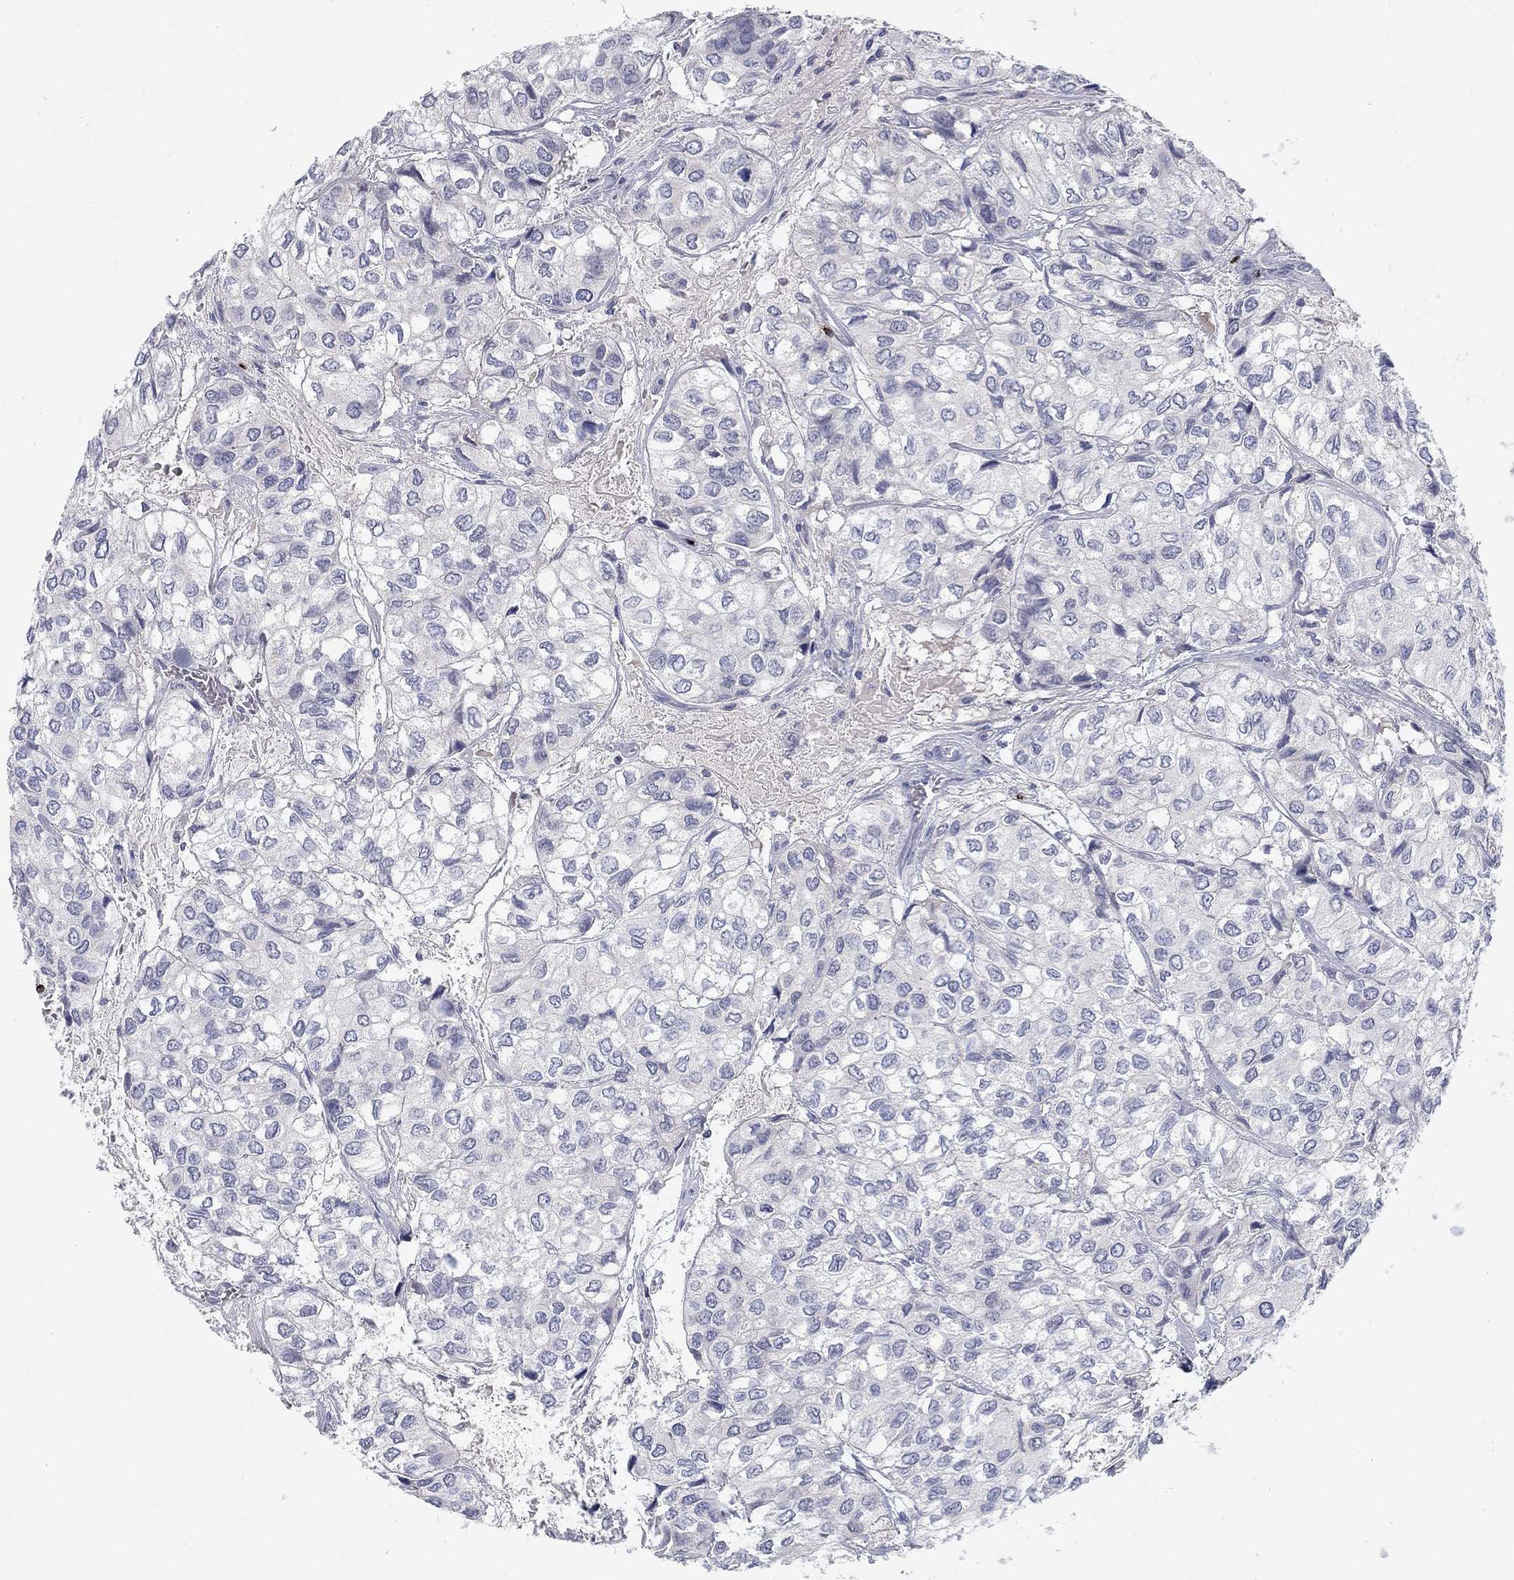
{"staining": {"intensity": "negative", "quantity": "none", "location": "none"}, "tissue": "urothelial cancer", "cell_type": "Tumor cells", "image_type": "cancer", "snomed": [{"axis": "morphology", "description": "Urothelial carcinoma, High grade"}, {"axis": "topography", "description": "Urinary bladder"}], "caption": "DAB immunohistochemical staining of urothelial cancer exhibits no significant staining in tumor cells.", "gene": "GZMA", "patient": {"sex": "male", "age": 73}}